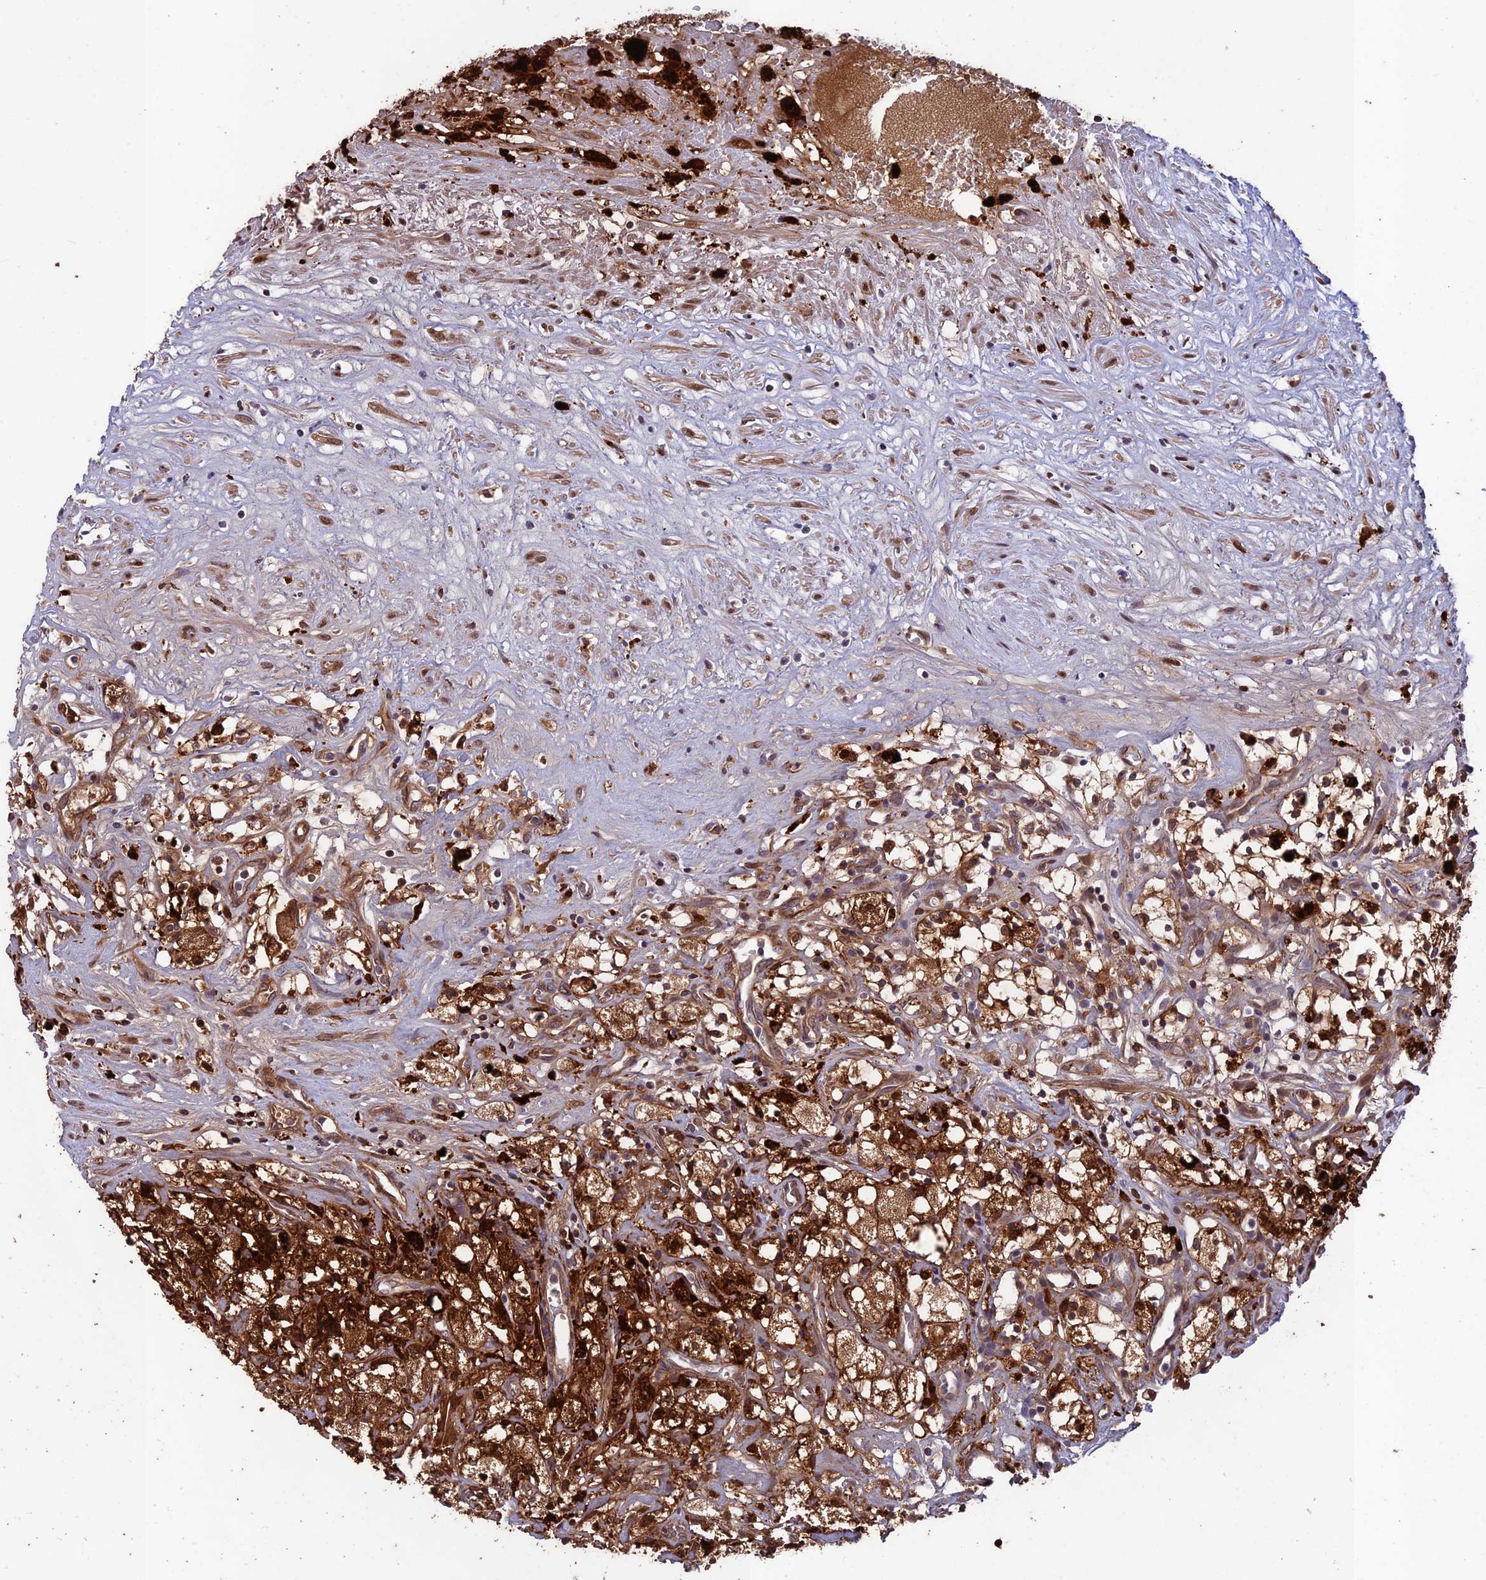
{"staining": {"intensity": "strong", "quantity": ">75%", "location": "cytoplasmic/membranous"}, "tissue": "renal cancer", "cell_type": "Tumor cells", "image_type": "cancer", "snomed": [{"axis": "morphology", "description": "Adenocarcinoma, NOS"}, {"axis": "topography", "description": "Kidney"}], "caption": "A high-resolution image shows IHC staining of renal cancer, which displays strong cytoplasmic/membranous expression in approximately >75% of tumor cells.", "gene": "MAST2", "patient": {"sex": "male", "age": 59}}